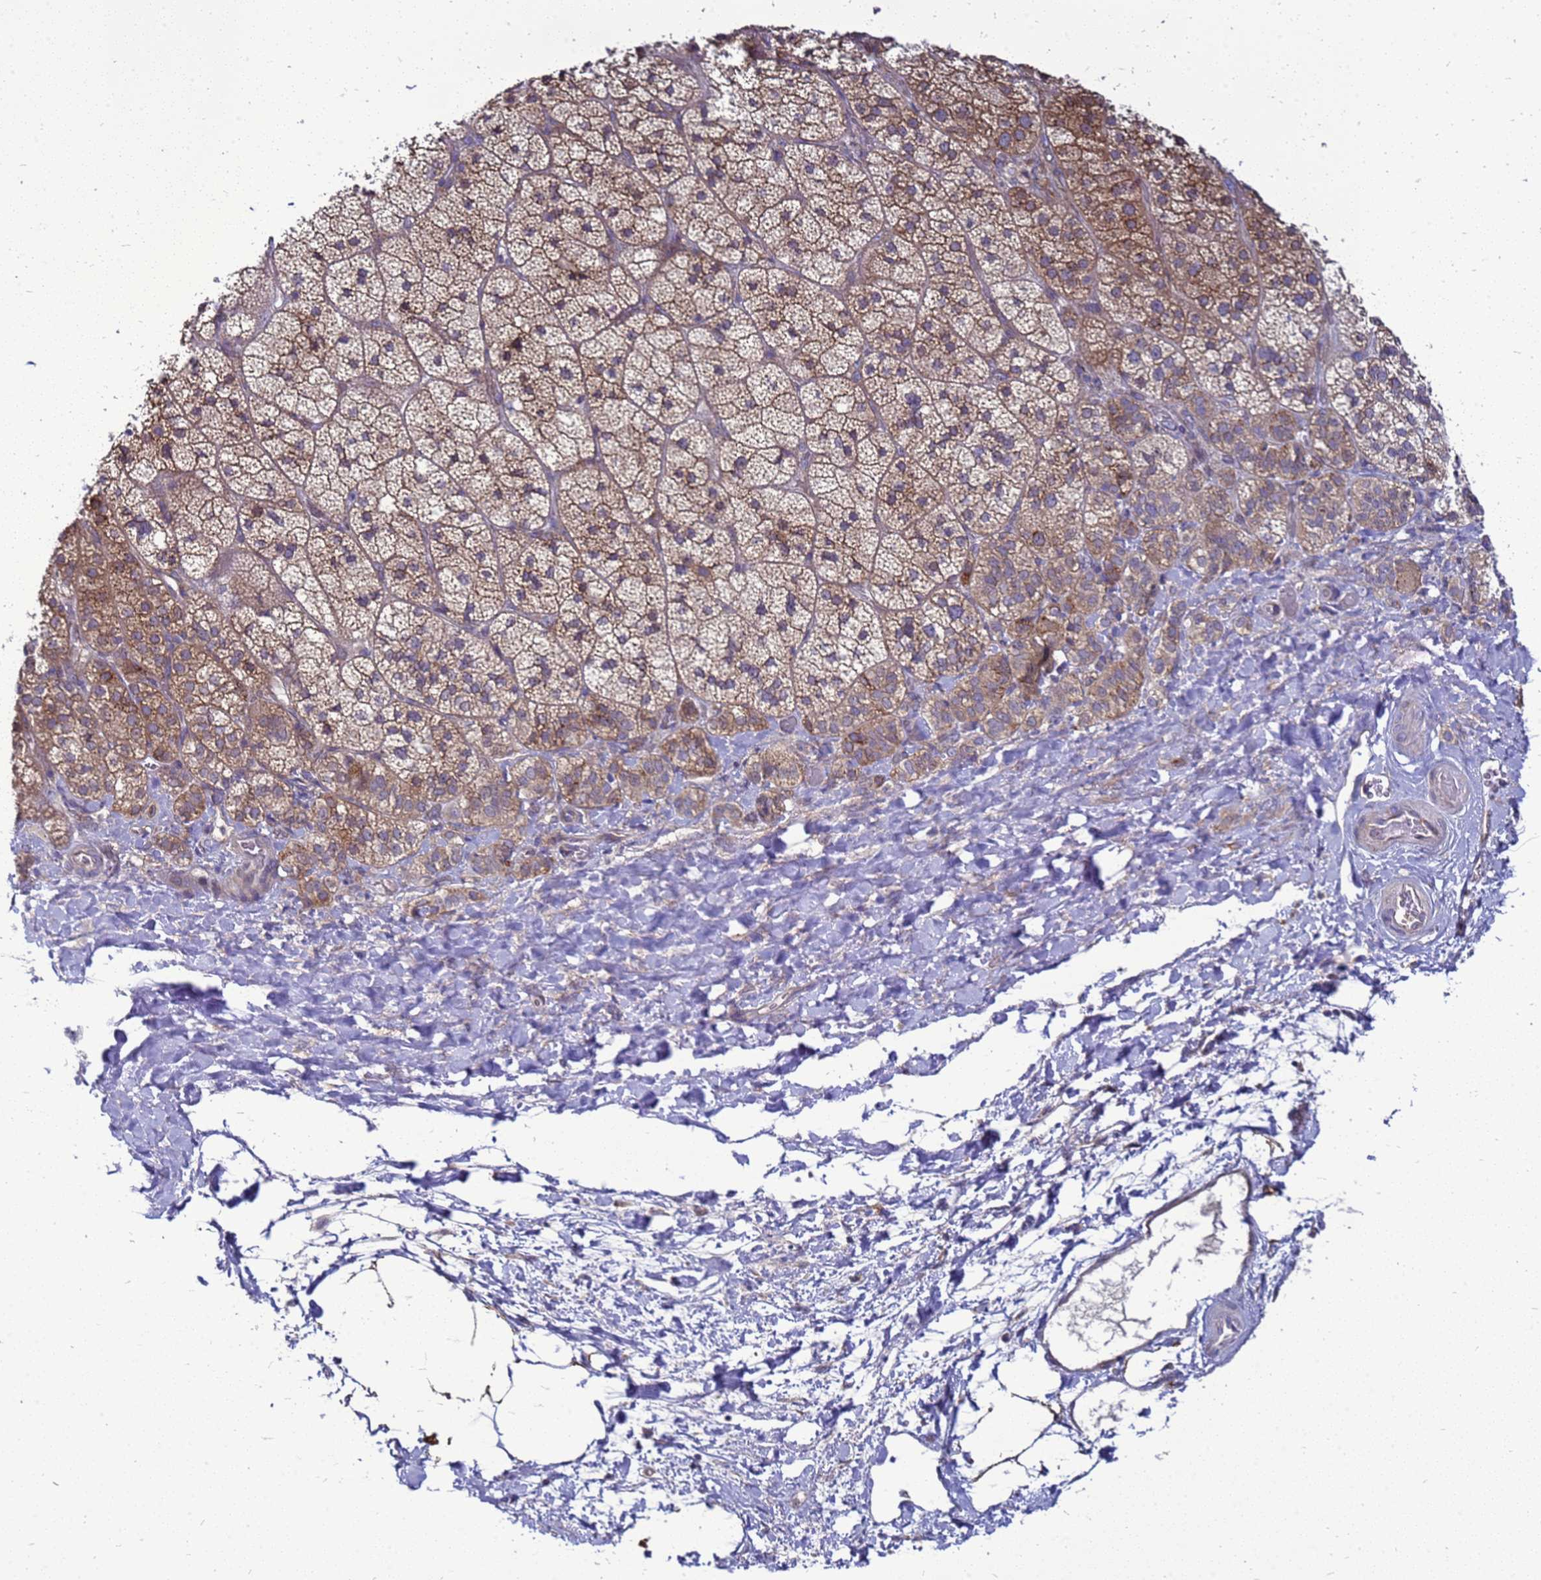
{"staining": {"intensity": "strong", "quantity": "25%-75%", "location": "cytoplasmic/membranous"}, "tissue": "adrenal gland", "cell_type": "Glandular cells", "image_type": "normal", "snomed": [{"axis": "morphology", "description": "Normal tissue, NOS"}, {"axis": "topography", "description": "Adrenal gland"}], "caption": "The image displays immunohistochemical staining of benign adrenal gland. There is strong cytoplasmic/membranous staining is identified in approximately 25%-75% of glandular cells. The staining was performed using DAB to visualize the protein expression in brown, while the nuclei were stained in blue with hematoxylin (Magnification: 20x).", "gene": "MON1B", "patient": {"sex": "male", "age": 57}}